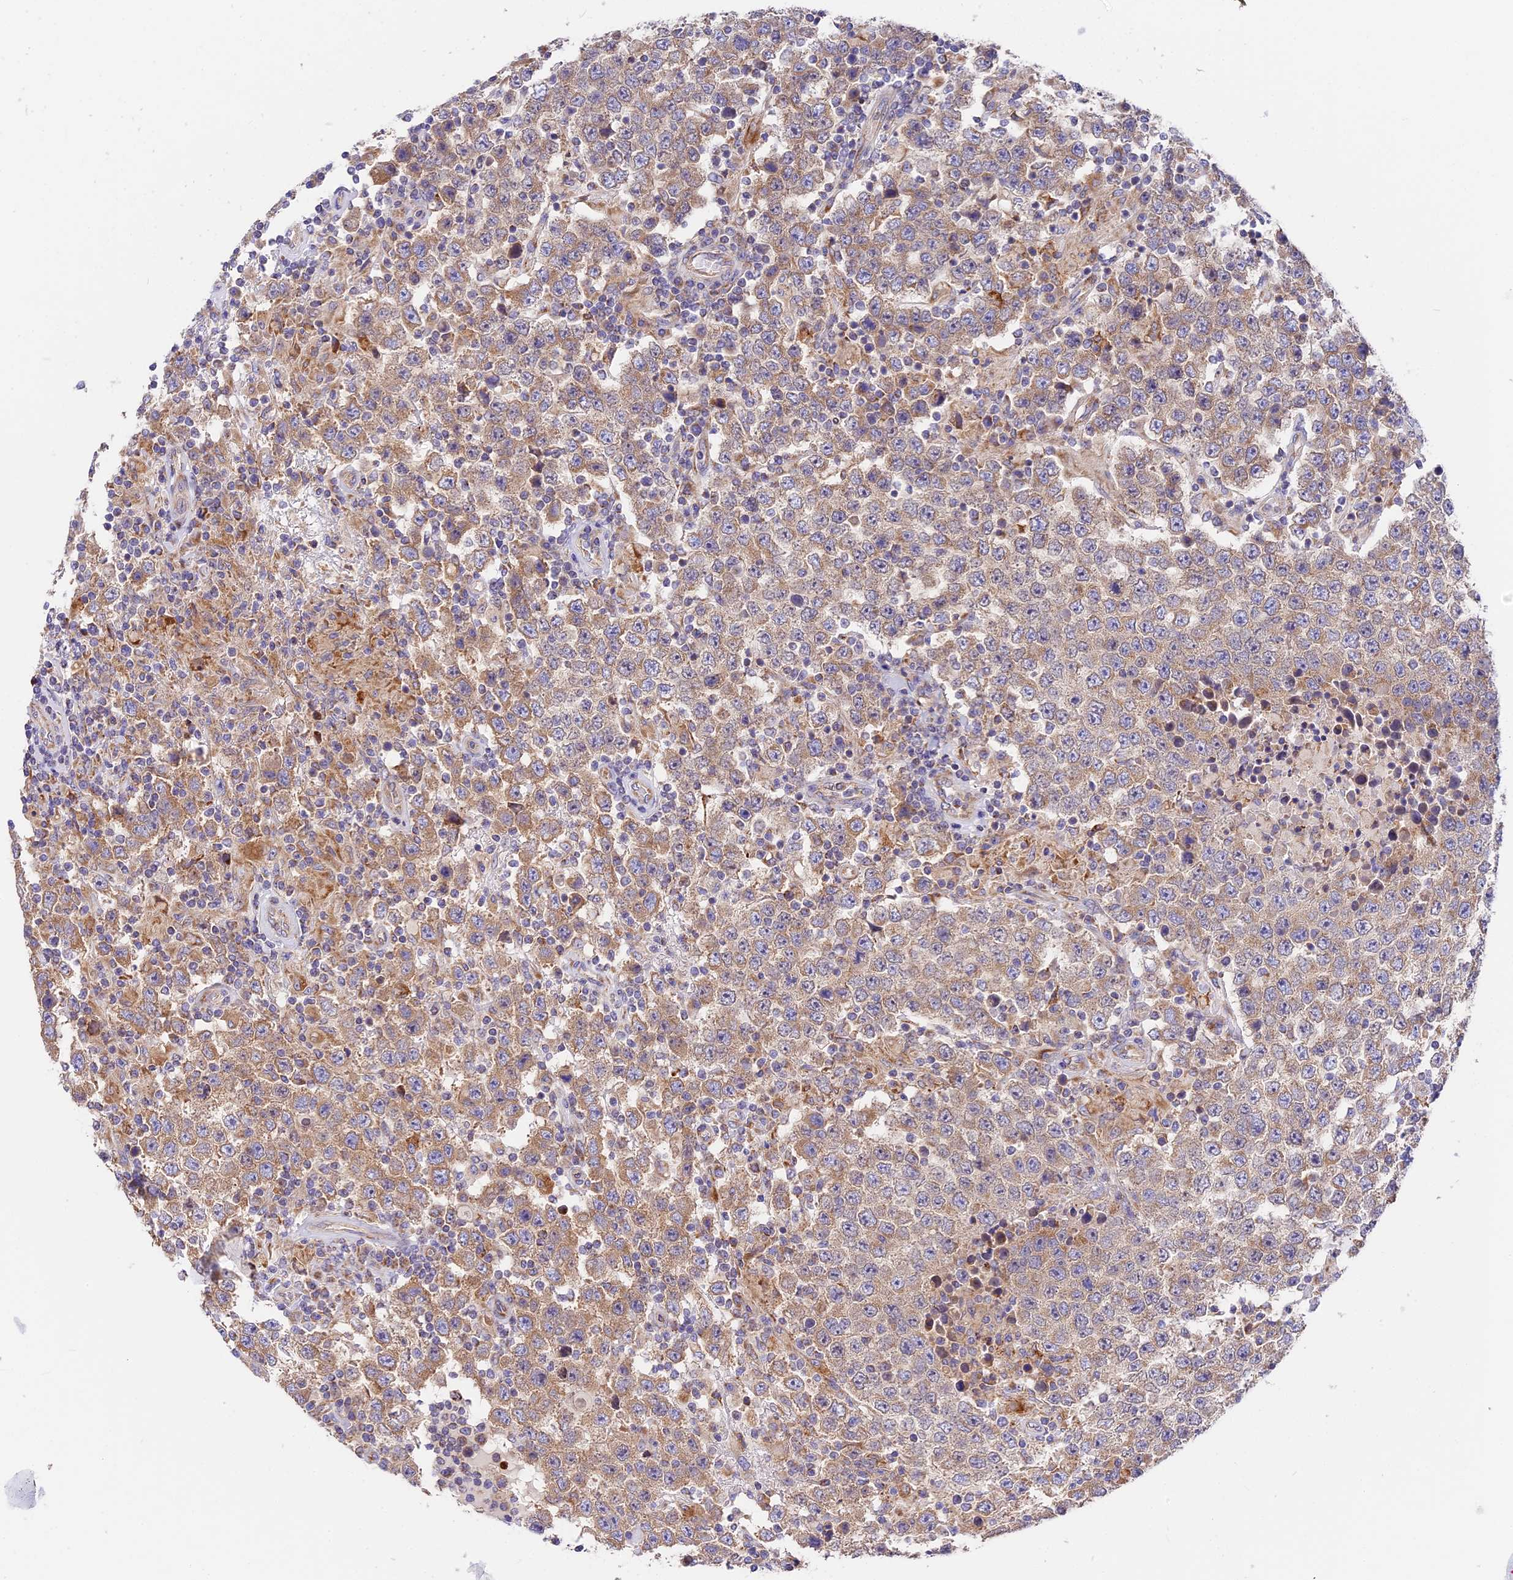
{"staining": {"intensity": "weak", "quantity": ">75%", "location": "cytoplasmic/membranous"}, "tissue": "testis cancer", "cell_type": "Tumor cells", "image_type": "cancer", "snomed": [{"axis": "morphology", "description": "Normal tissue, NOS"}, {"axis": "morphology", "description": "Urothelial carcinoma, High grade"}, {"axis": "morphology", "description": "Seminoma, NOS"}, {"axis": "morphology", "description": "Carcinoma, Embryonal, NOS"}, {"axis": "topography", "description": "Urinary bladder"}, {"axis": "topography", "description": "Testis"}], "caption": "DAB immunohistochemical staining of testis cancer shows weak cytoplasmic/membranous protein staining in about >75% of tumor cells.", "gene": "MRAS", "patient": {"sex": "male", "age": 41}}